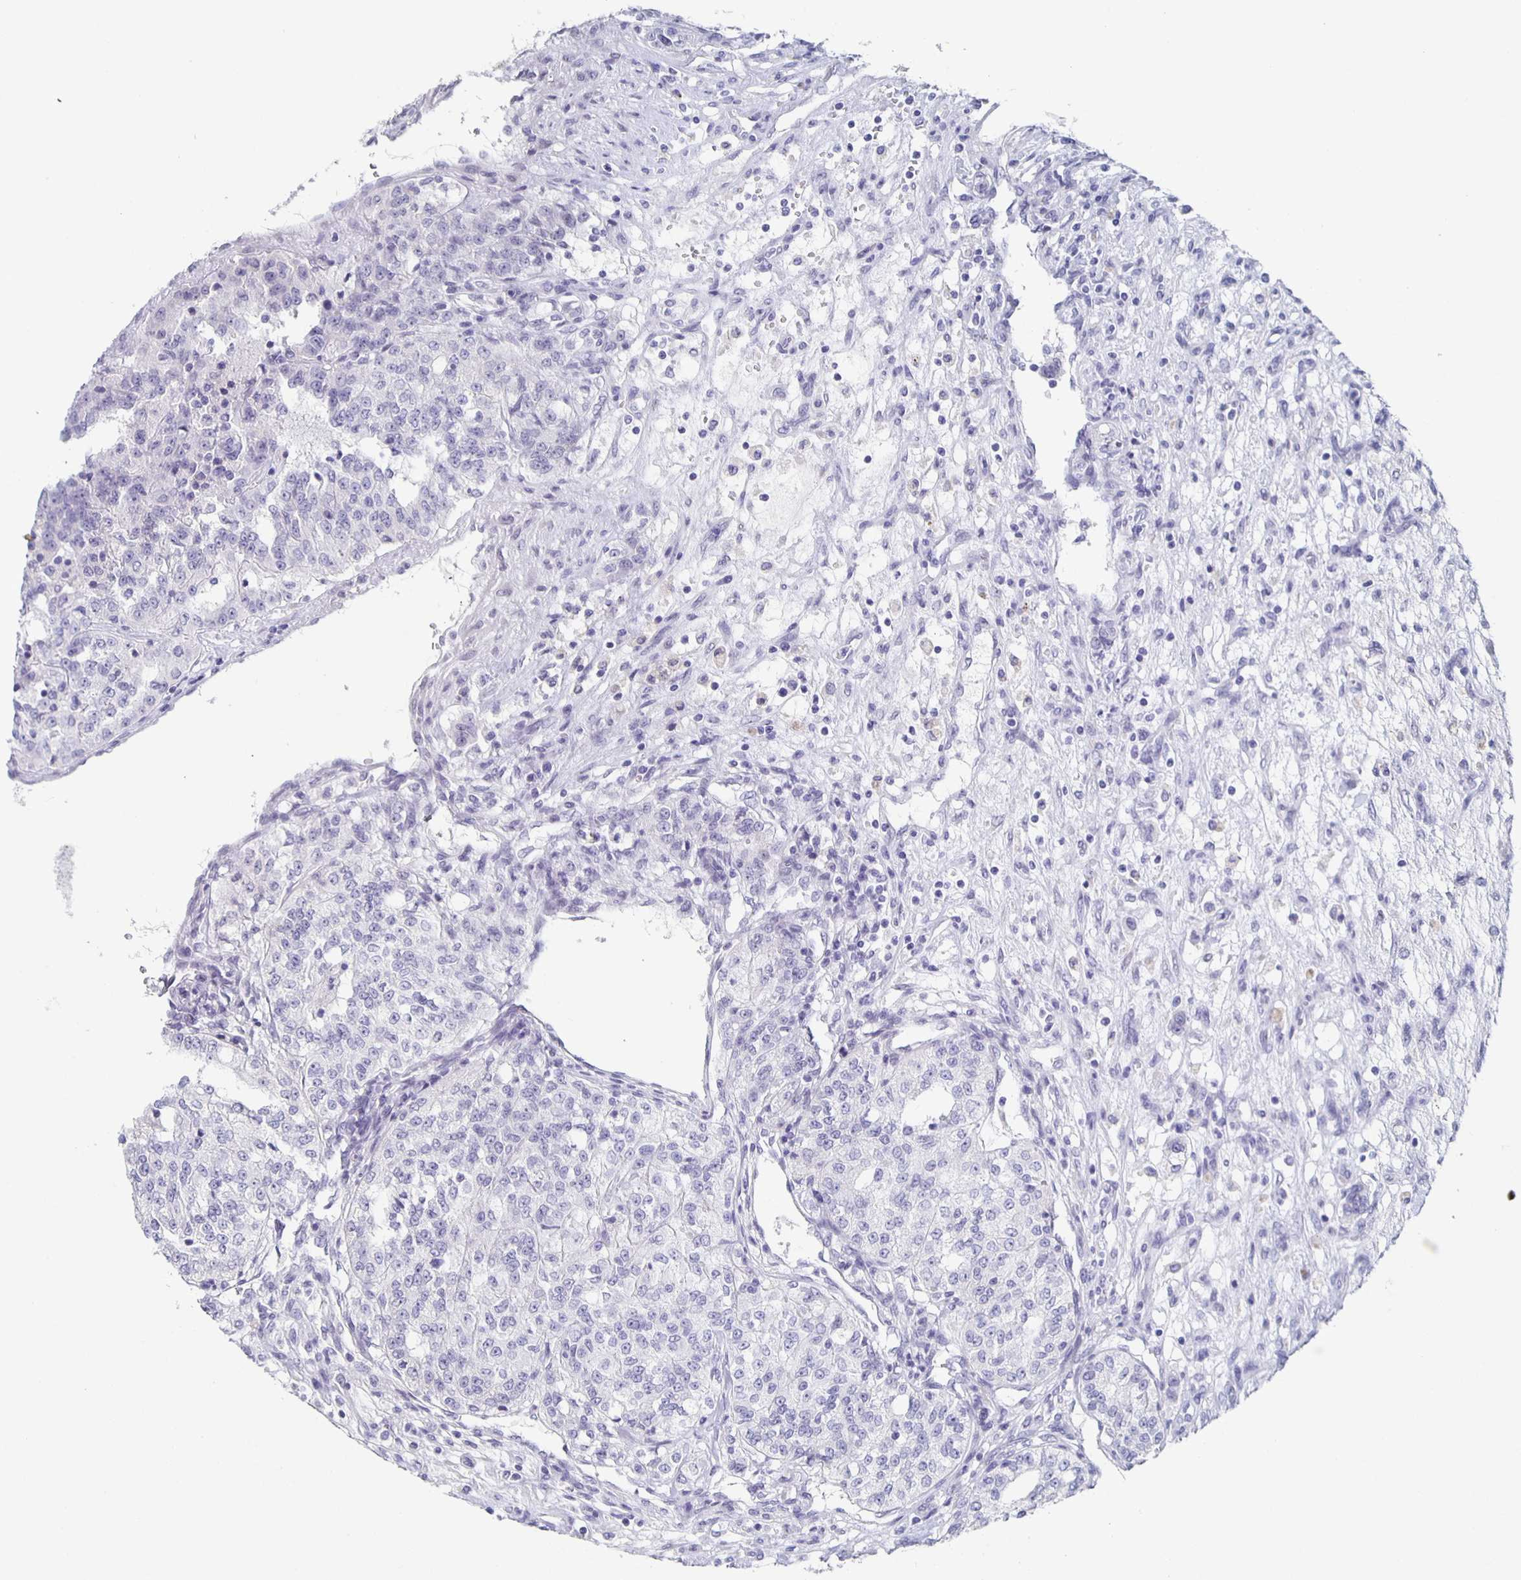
{"staining": {"intensity": "negative", "quantity": "none", "location": "none"}, "tissue": "renal cancer", "cell_type": "Tumor cells", "image_type": "cancer", "snomed": [{"axis": "morphology", "description": "Adenocarcinoma, NOS"}, {"axis": "topography", "description": "Kidney"}], "caption": "Renal adenocarcinoma was stained to show a protein in brown. There is no significant expression in tumor cells.", "gene": "CCDC17", "patient": {"sex": "female", "age": 63}}